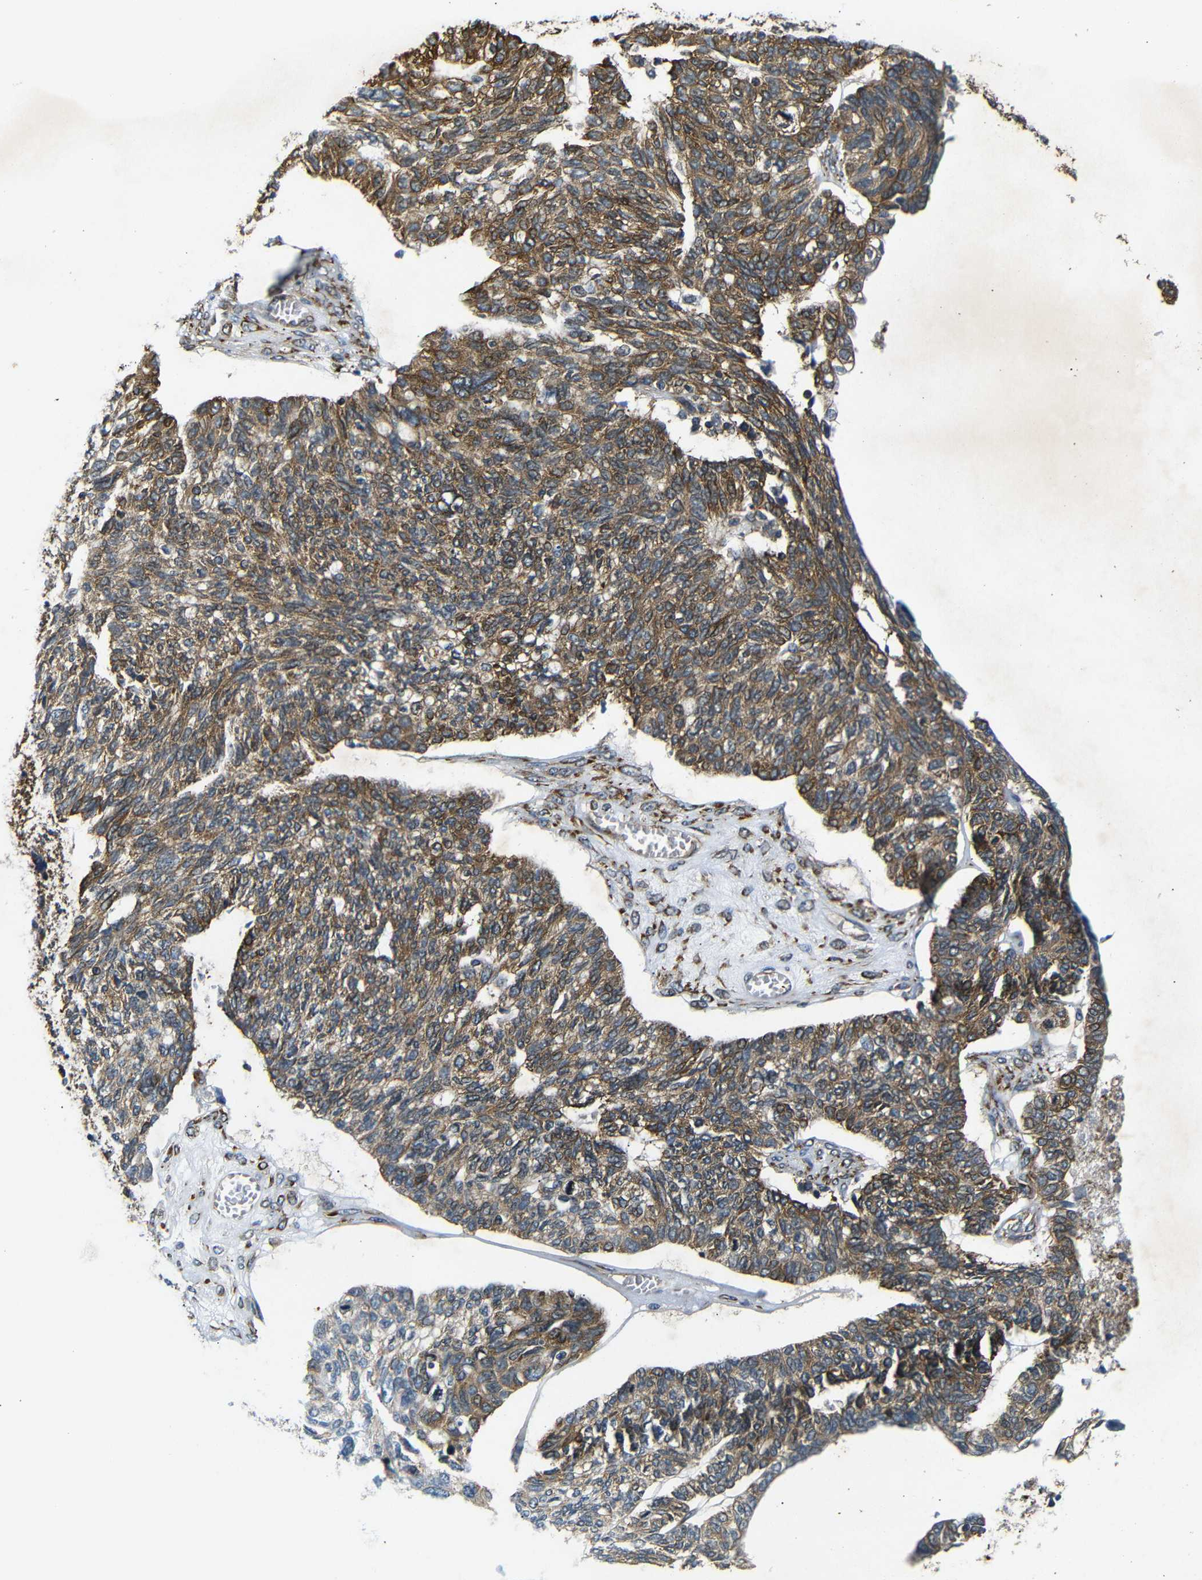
{"staining": {"intensity": "moderate", "quantity": "25%-75%", "location": "cytoplasmic/membranous"}, "tissue": "ovarian cancer", "cell_type": "Tumor cells", "image_type": "cancer", "snomed": [{"axis": "morphology", "description": "Cystadenocarcinoma, serous, NOS"}, {"axis": "topography", "description": "Ovary"}], "caption": "The immunohistochemical stain labels moderate cytoplasmic/membranous positivity in tumor cells of ovarian serous cystadenocarcinoma tissue.", "gene": "BTF3", "patient": {"sex": "female", "age": 79}}